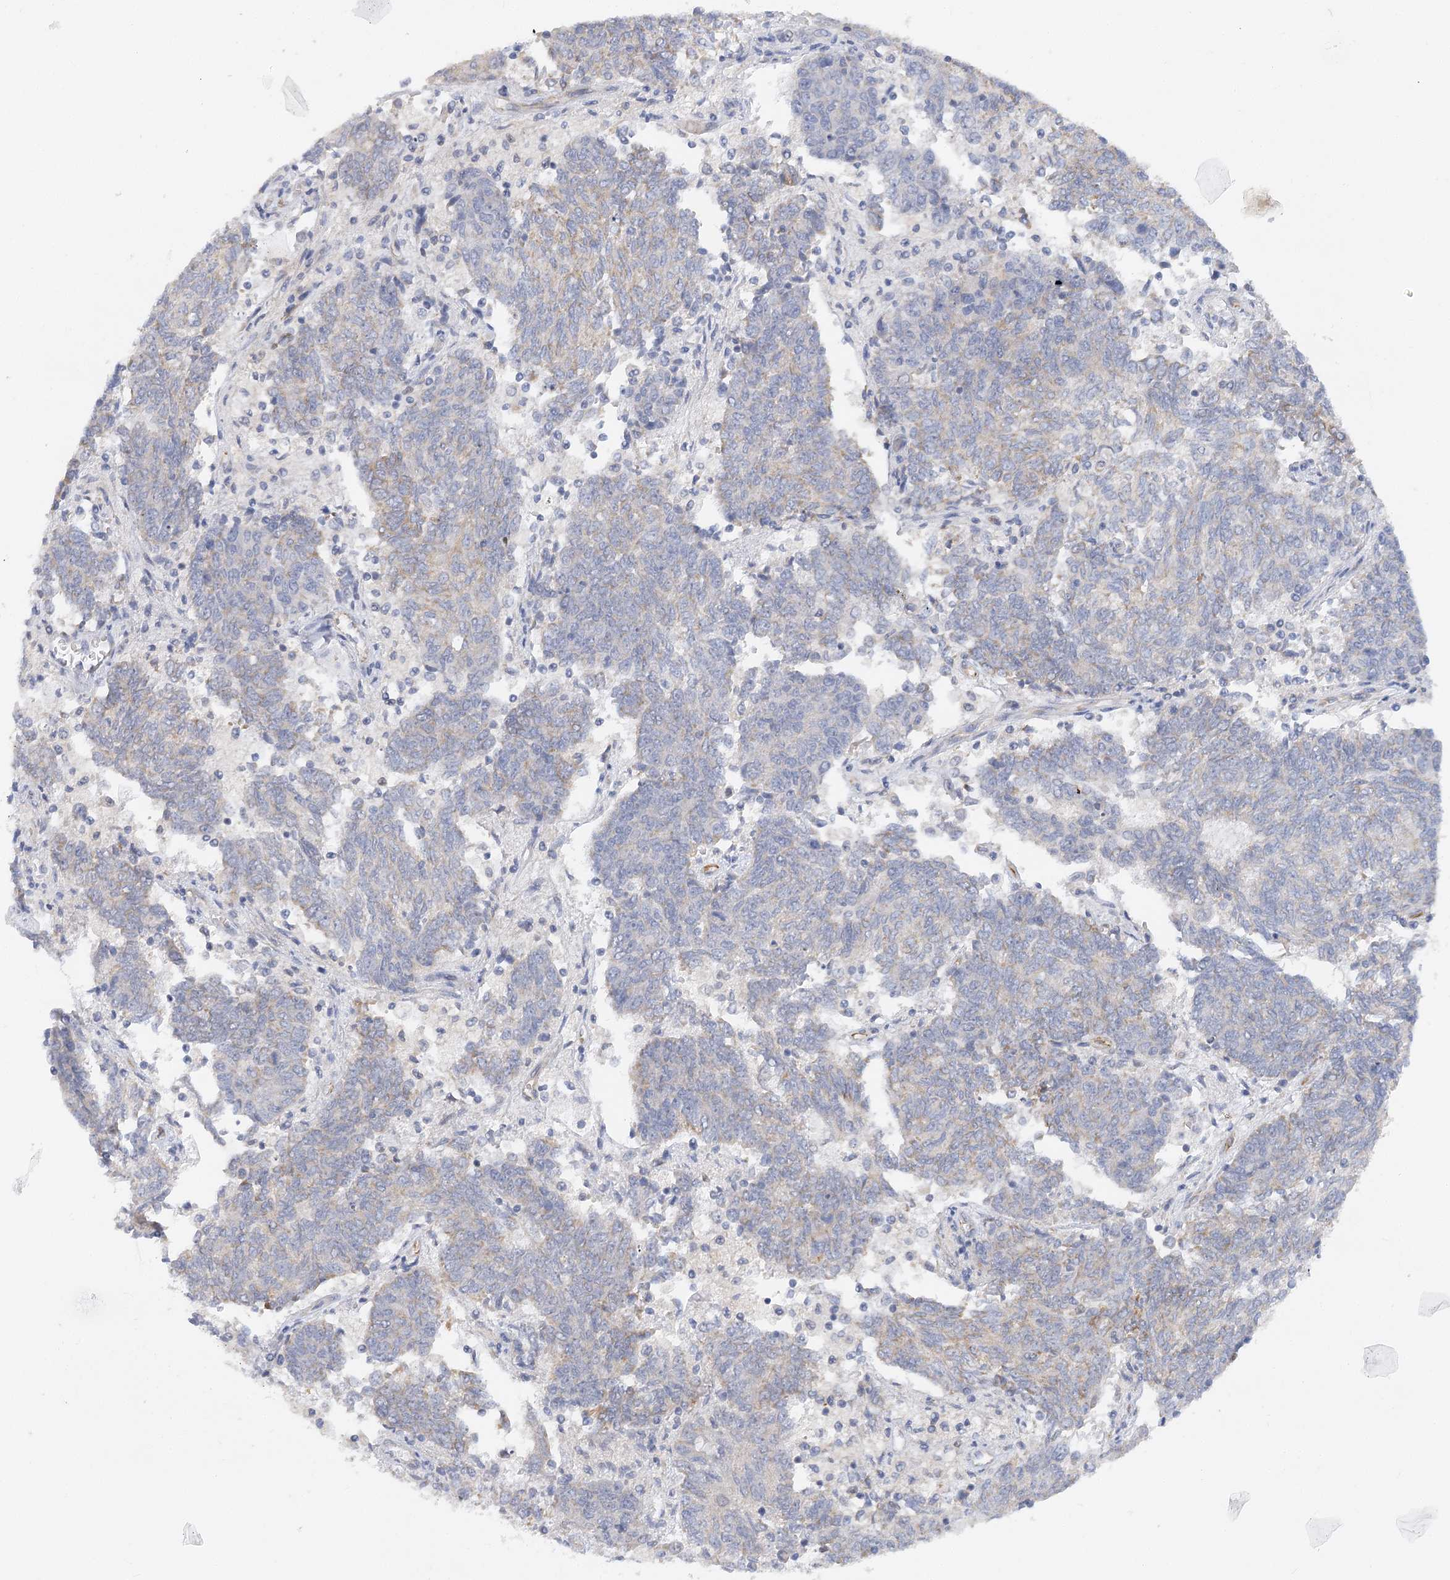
{"staining": {"intensity": "weak", "quantity": "<25%", "location": "cytoplasmic/membranous"}, "tissue": "endometrial cancer", "cell_type": "Tumor cells", "image_type": "cancer", "snomed": [{"axis": "morphology", "description": "Adenocarcinoma, NOS"}, {"axis": "topography", "description": "Endometrium"}], "caption": "Immunohistochemical staining of human endometrial cancer (adenocarcinoma) shows no significant staining in tumor cells.", "gene": "NELL2", "patient": {"sex": "female", "age": 80}}